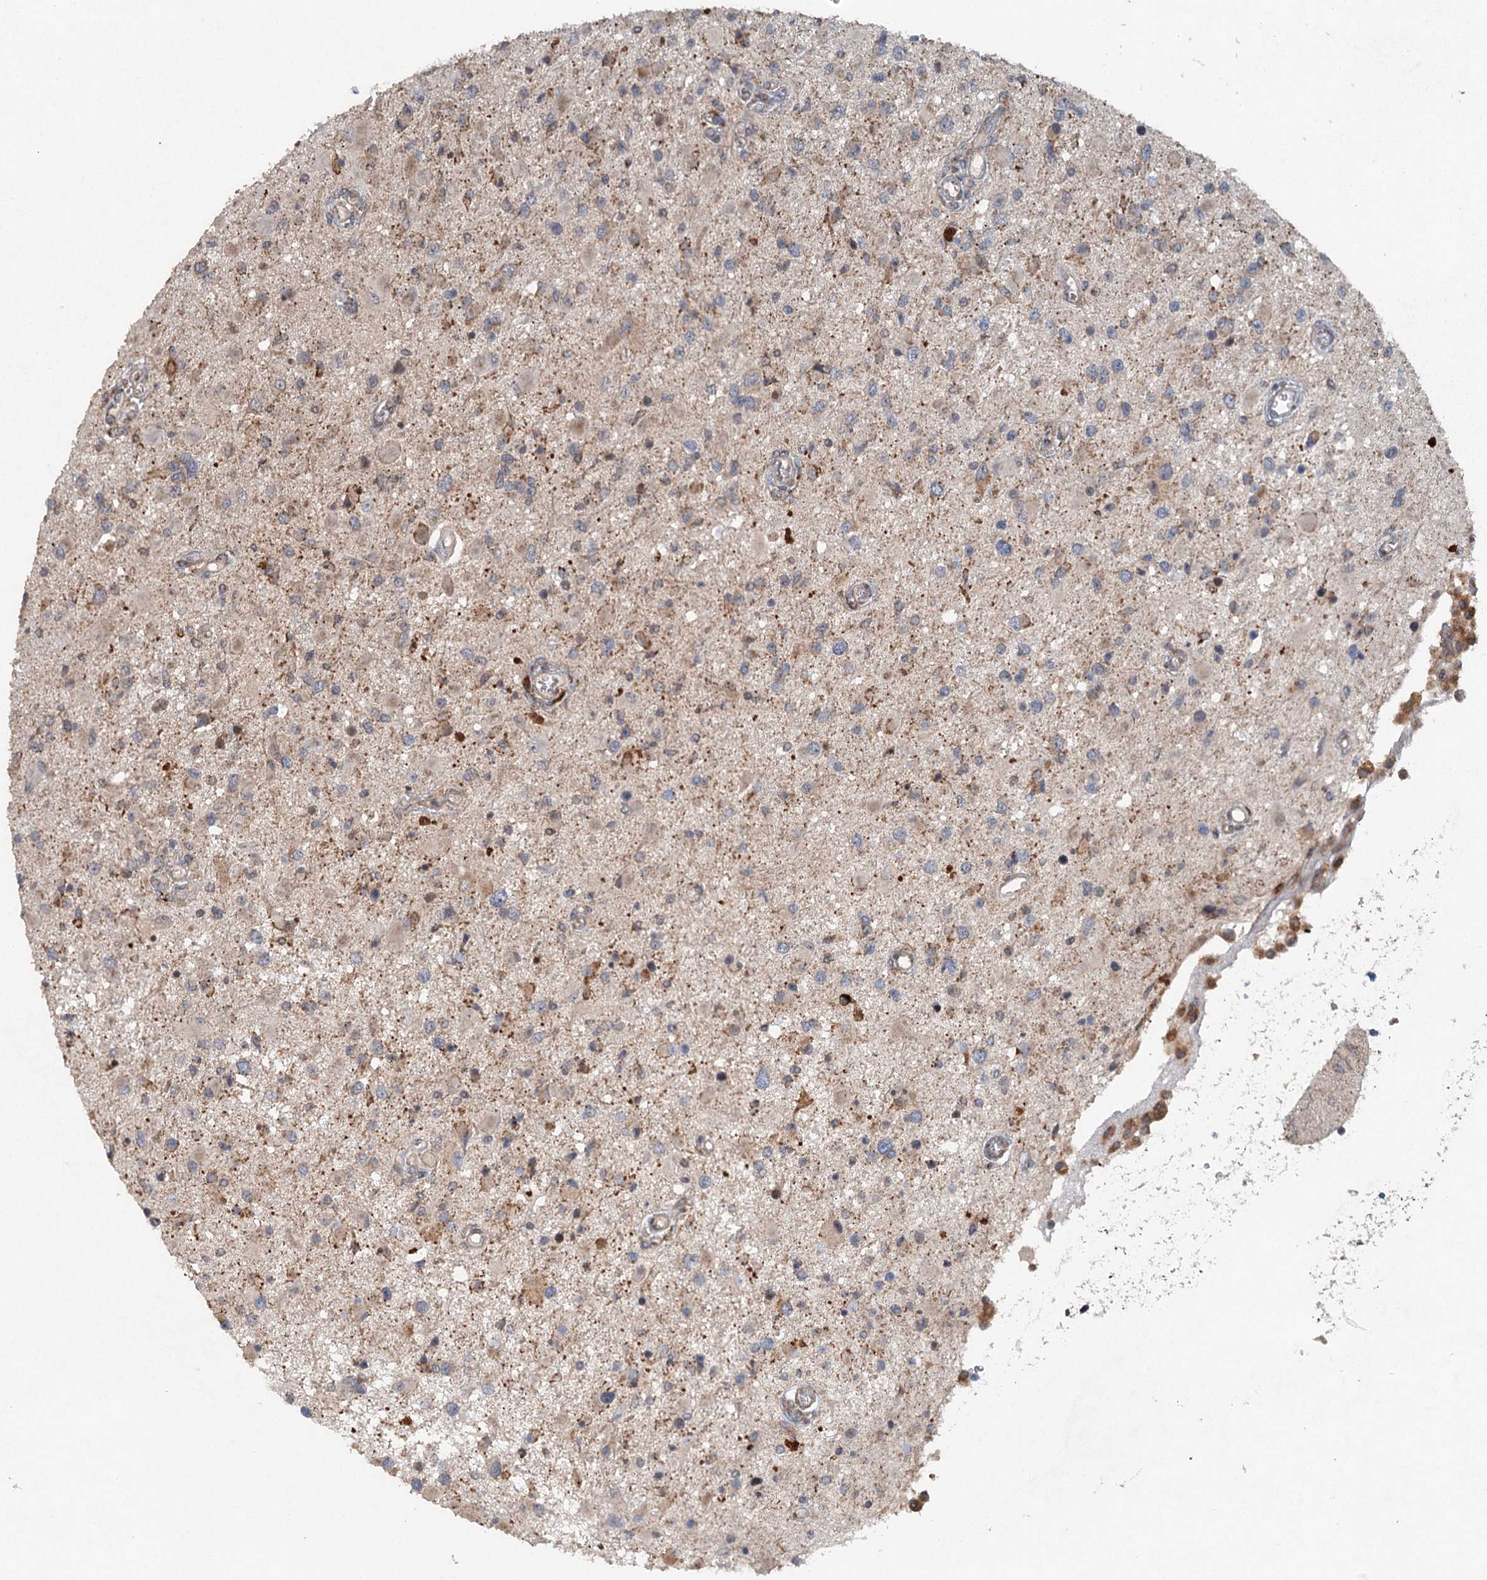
{"staining": {"intensity": "weak", "quantity": "<25%", "location": "cytoplasmic/membranous"}, "tissue": "glioma", "cell_type": "Tumor cells", "image_type": "cancer", "snomed": [{"axis": "morphology", "description": "Glioma, malignant, High grade"}, {"axis": "topography", "description": "Brain"}], "caption": "High power microscopy photomicrograph of an immunohistochemistry image of malignant glioma (high-grade), revealing no significant staining in tumor cells.", "gene": "SRPX2", "patient": {"sex": "male", "age": 53}}